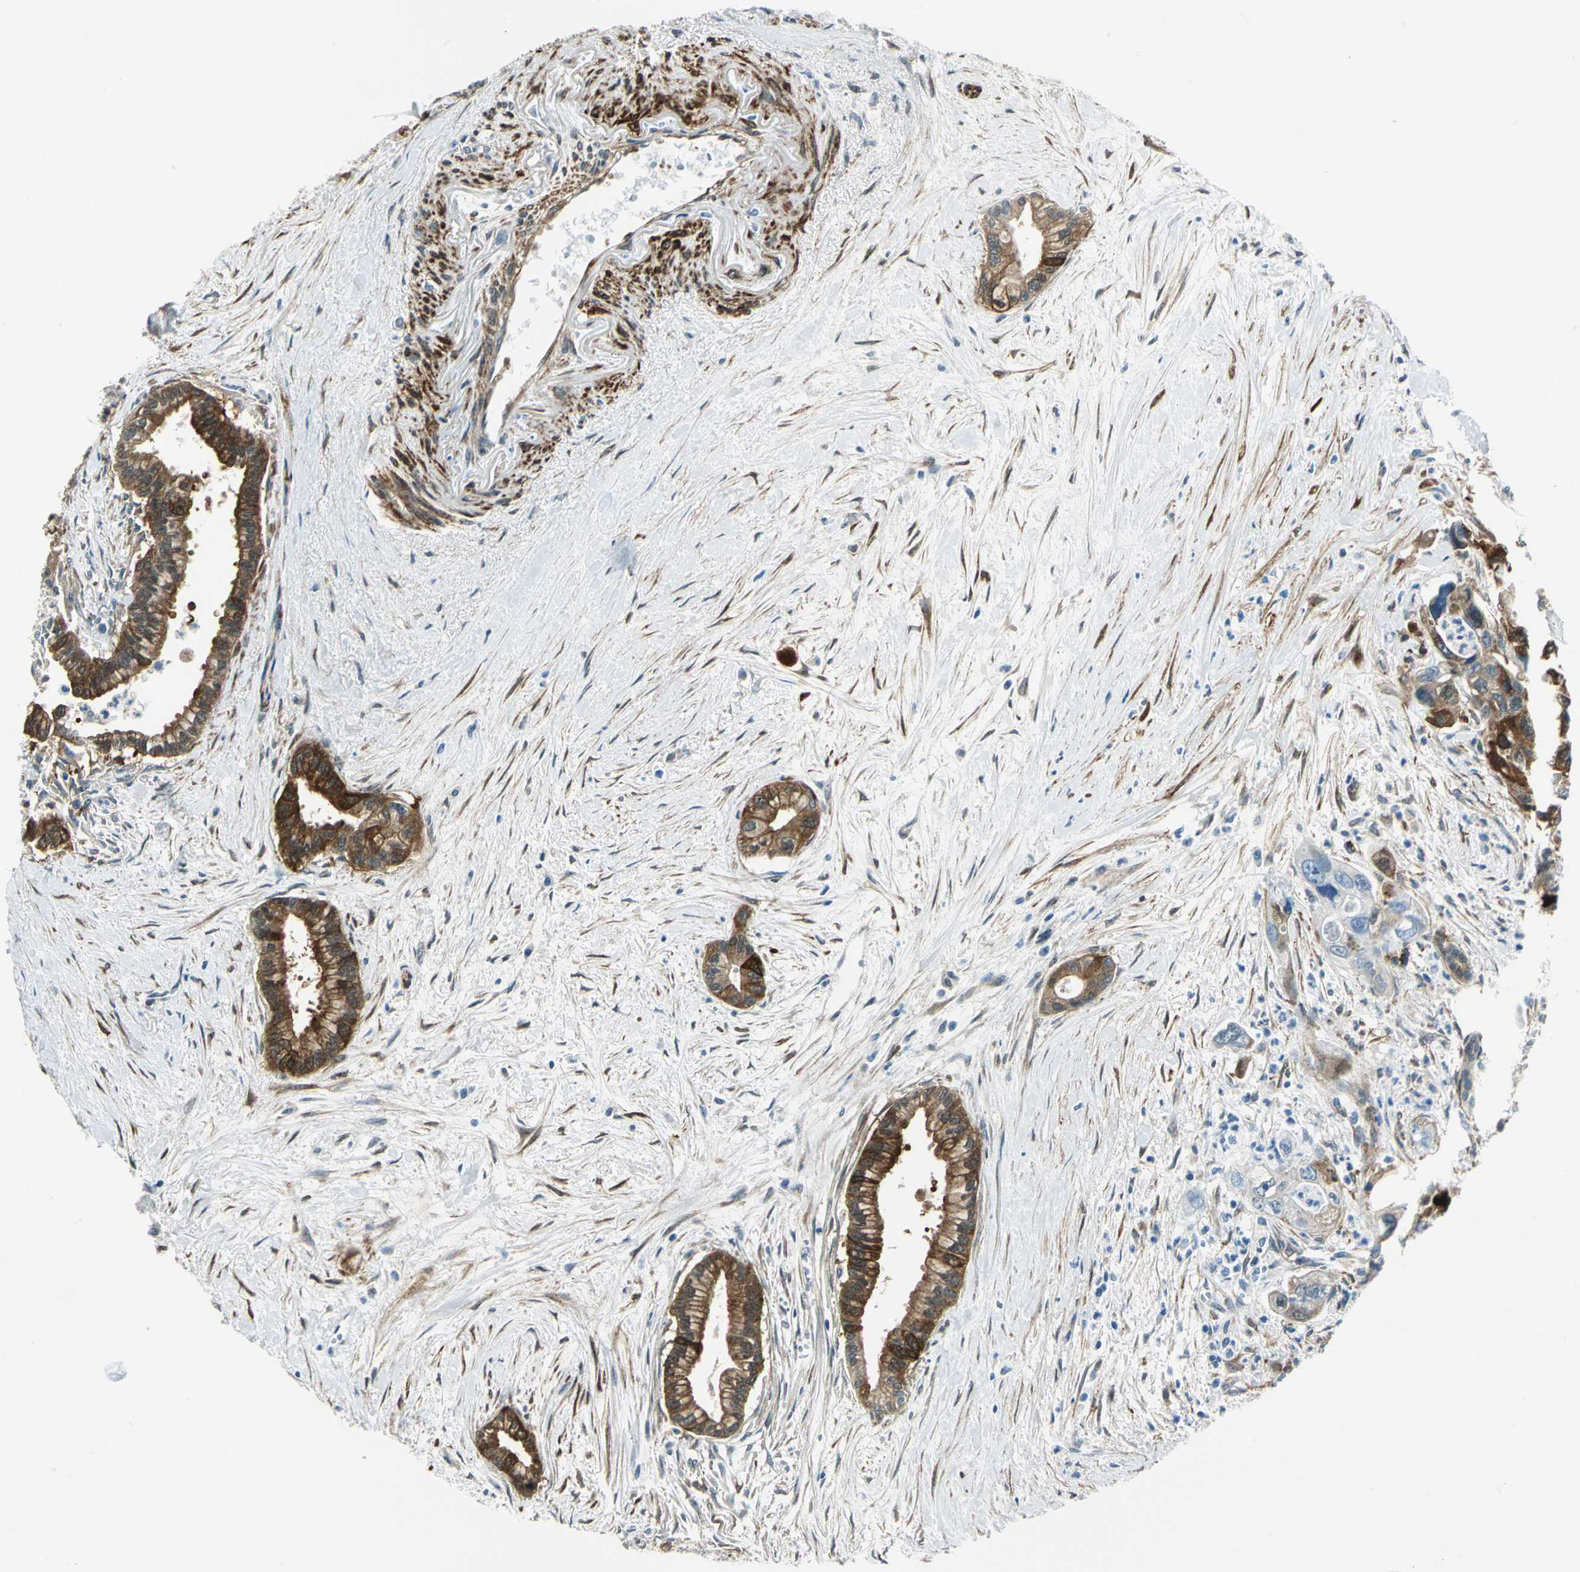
{"staining": {"intensity": "strong", "quantity": ">75%", "location": "cytoplasmic/membranous"}, "tissue": "pancreatic cancer", "cell_type": "Tumor cells", "image_type": "cancer", "snomed": [{"axis": "morphology", "description": "Adenocarcinoma, NOS"}, {"axis": "topography", "description": "Pancreas"}], "caption": "High-power microscopy captured an immunohistochemistry (IHC) image of pancreatic adenocarcinoma, revealing strong cytoplasmic/membranous positivity in approximately >75% of tumor cells.", "gene": "HSPB1", "patient": {"sex": "male", "age": 70}}